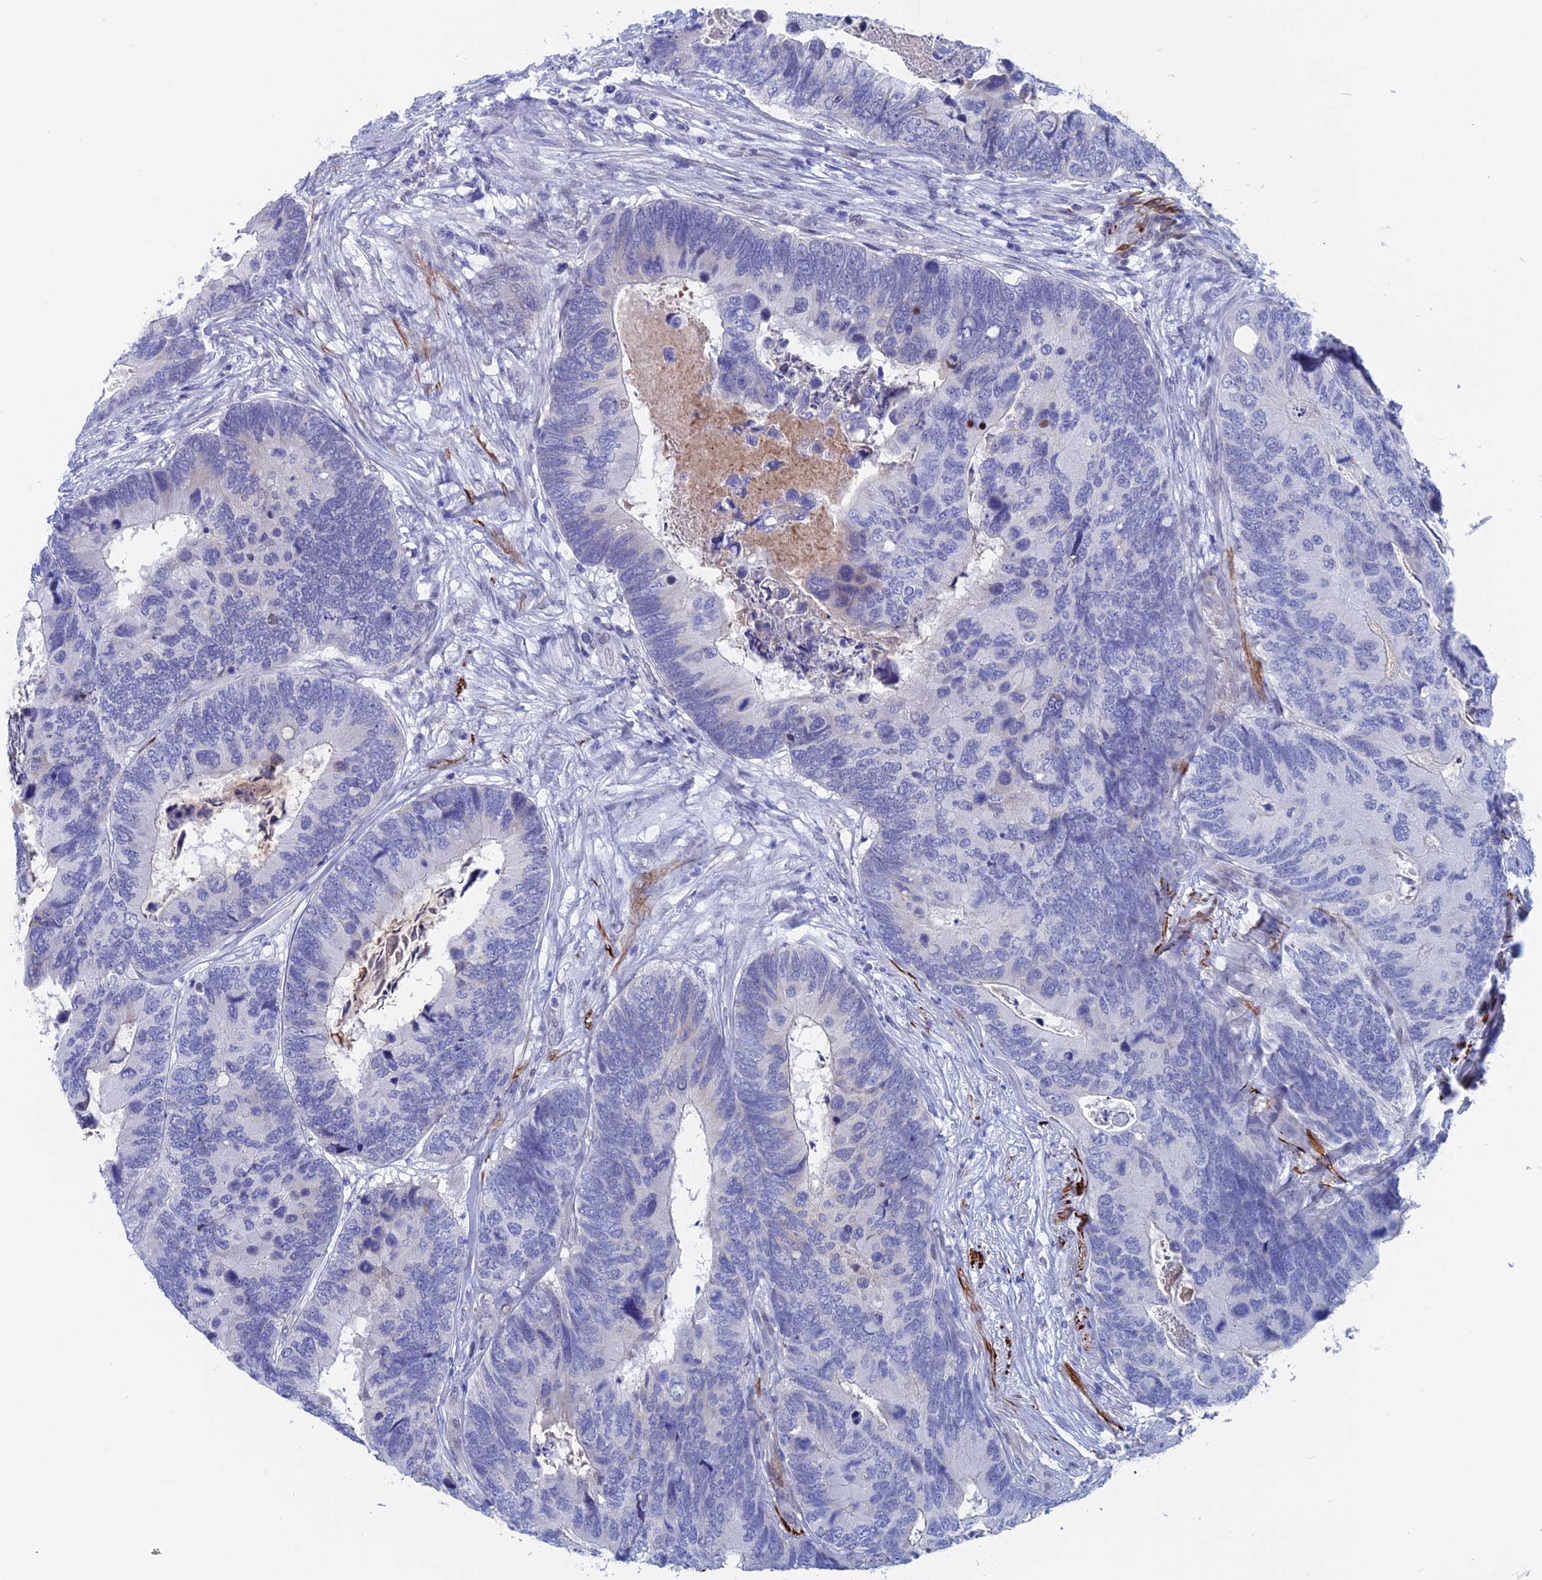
{"staining": {"intensity": "negative", "quantity": "none", "location": "none"}, "tissue": "colorectal cancer", "cell_type": "Tumor cells", "image_type": "cancer", "snomed": [{"axis": "morphology", "description": "Adenocarcinoma, NOS"}, {"axis": "topography", "description": "Colon"}], "caption": "IHC histopathology image of neoplastic tissue: human colorectal cancer (adenocarcinoma) stained with DAB (3,3'-diaminobenzidine) reveals no significant protein staining in tumor cells.", "gene": "WDR83", "patient": {"sex": "female", "age": 67}}